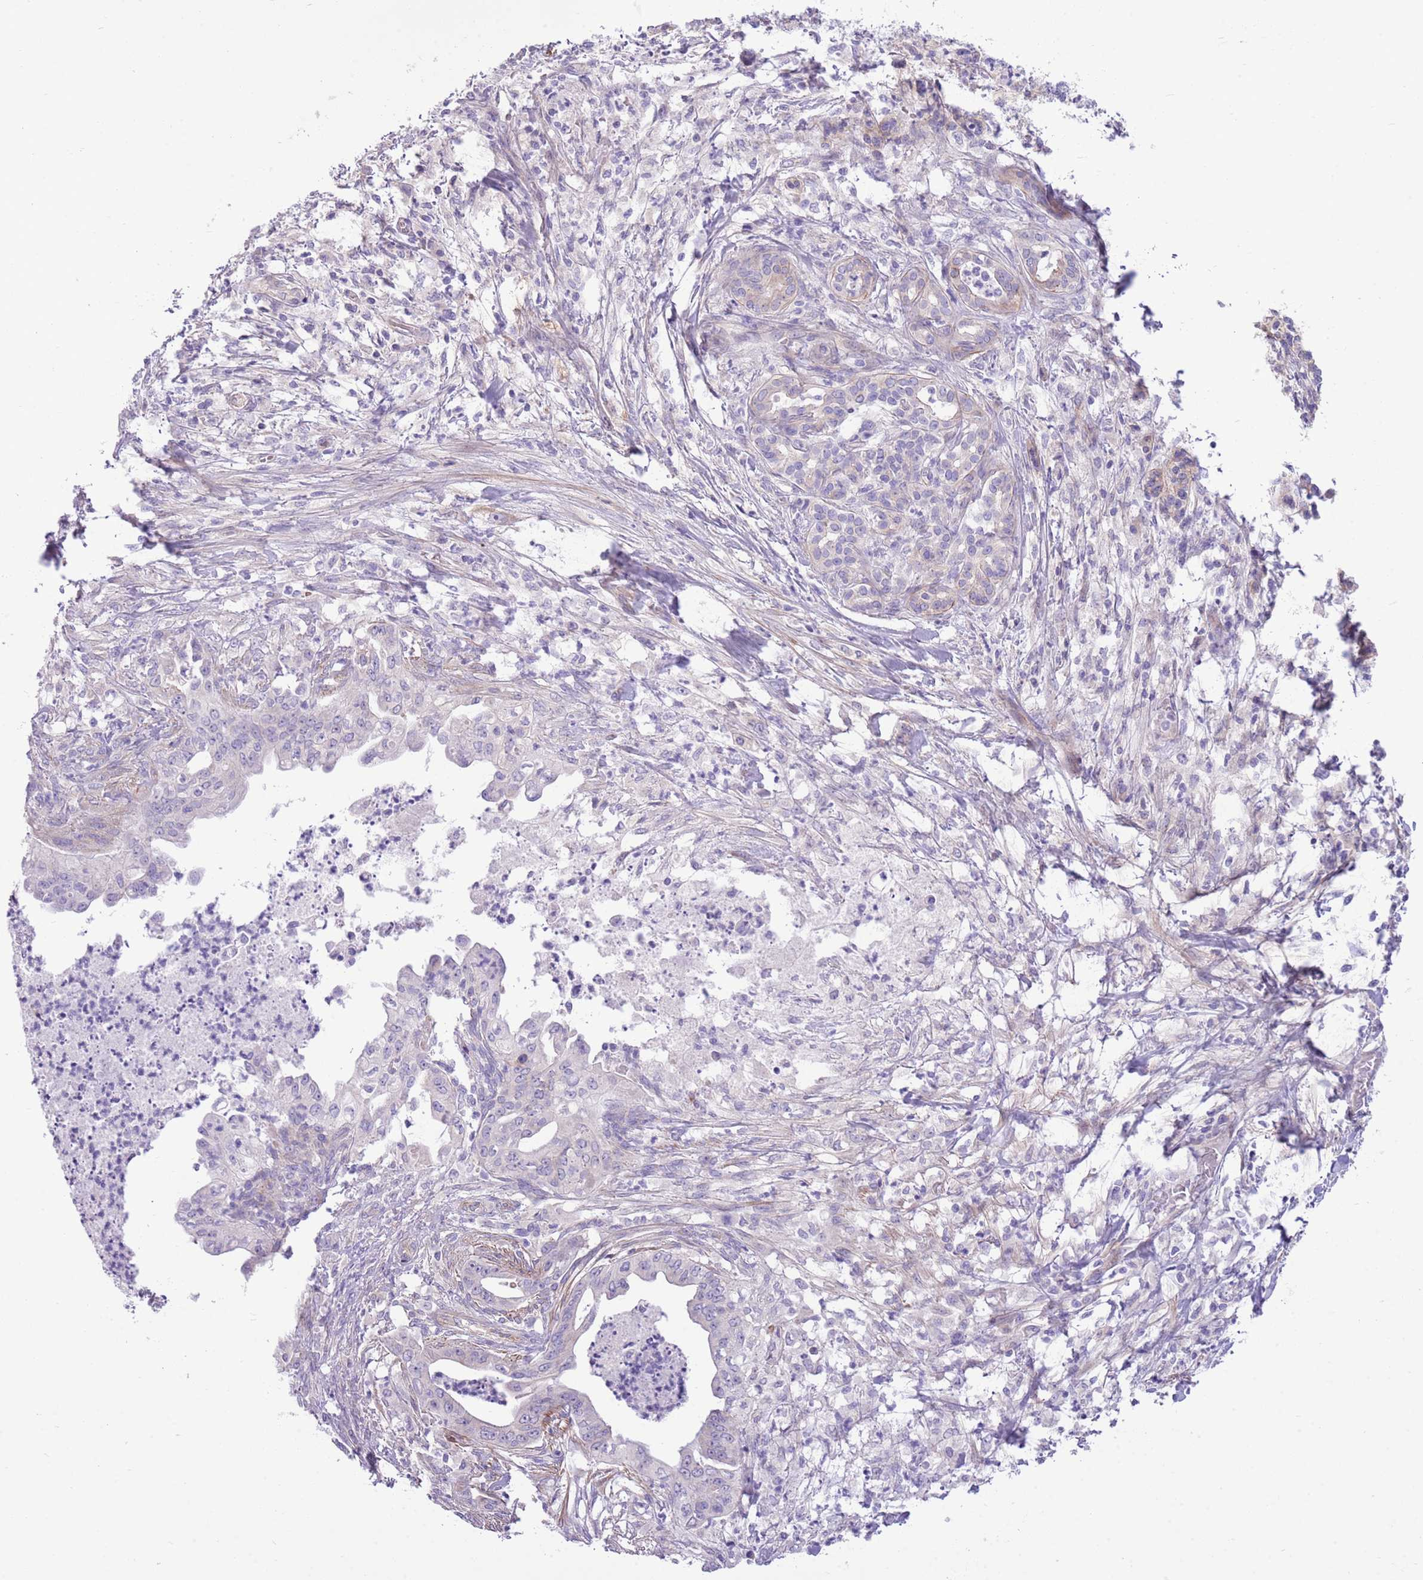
{"staining": {"intensity": "negative", "quantity": "none", "location": "none"}, "tissue": "pancreatic cancer", "cell_type": "Tumor cells", "image_type": "cancer", "snomed": [{"axis": "morphology", "description": "Adenocarcinoma, NOS"}, {"axis": "topography", "description": "Pancreas"}], "caption": "Photomicrograph shows no protein staining in tumor cells of pancreatic adenocarcinoma tissue.", "gene": "ZC4H2", "patient": {"sex": "male", "age": 58}}